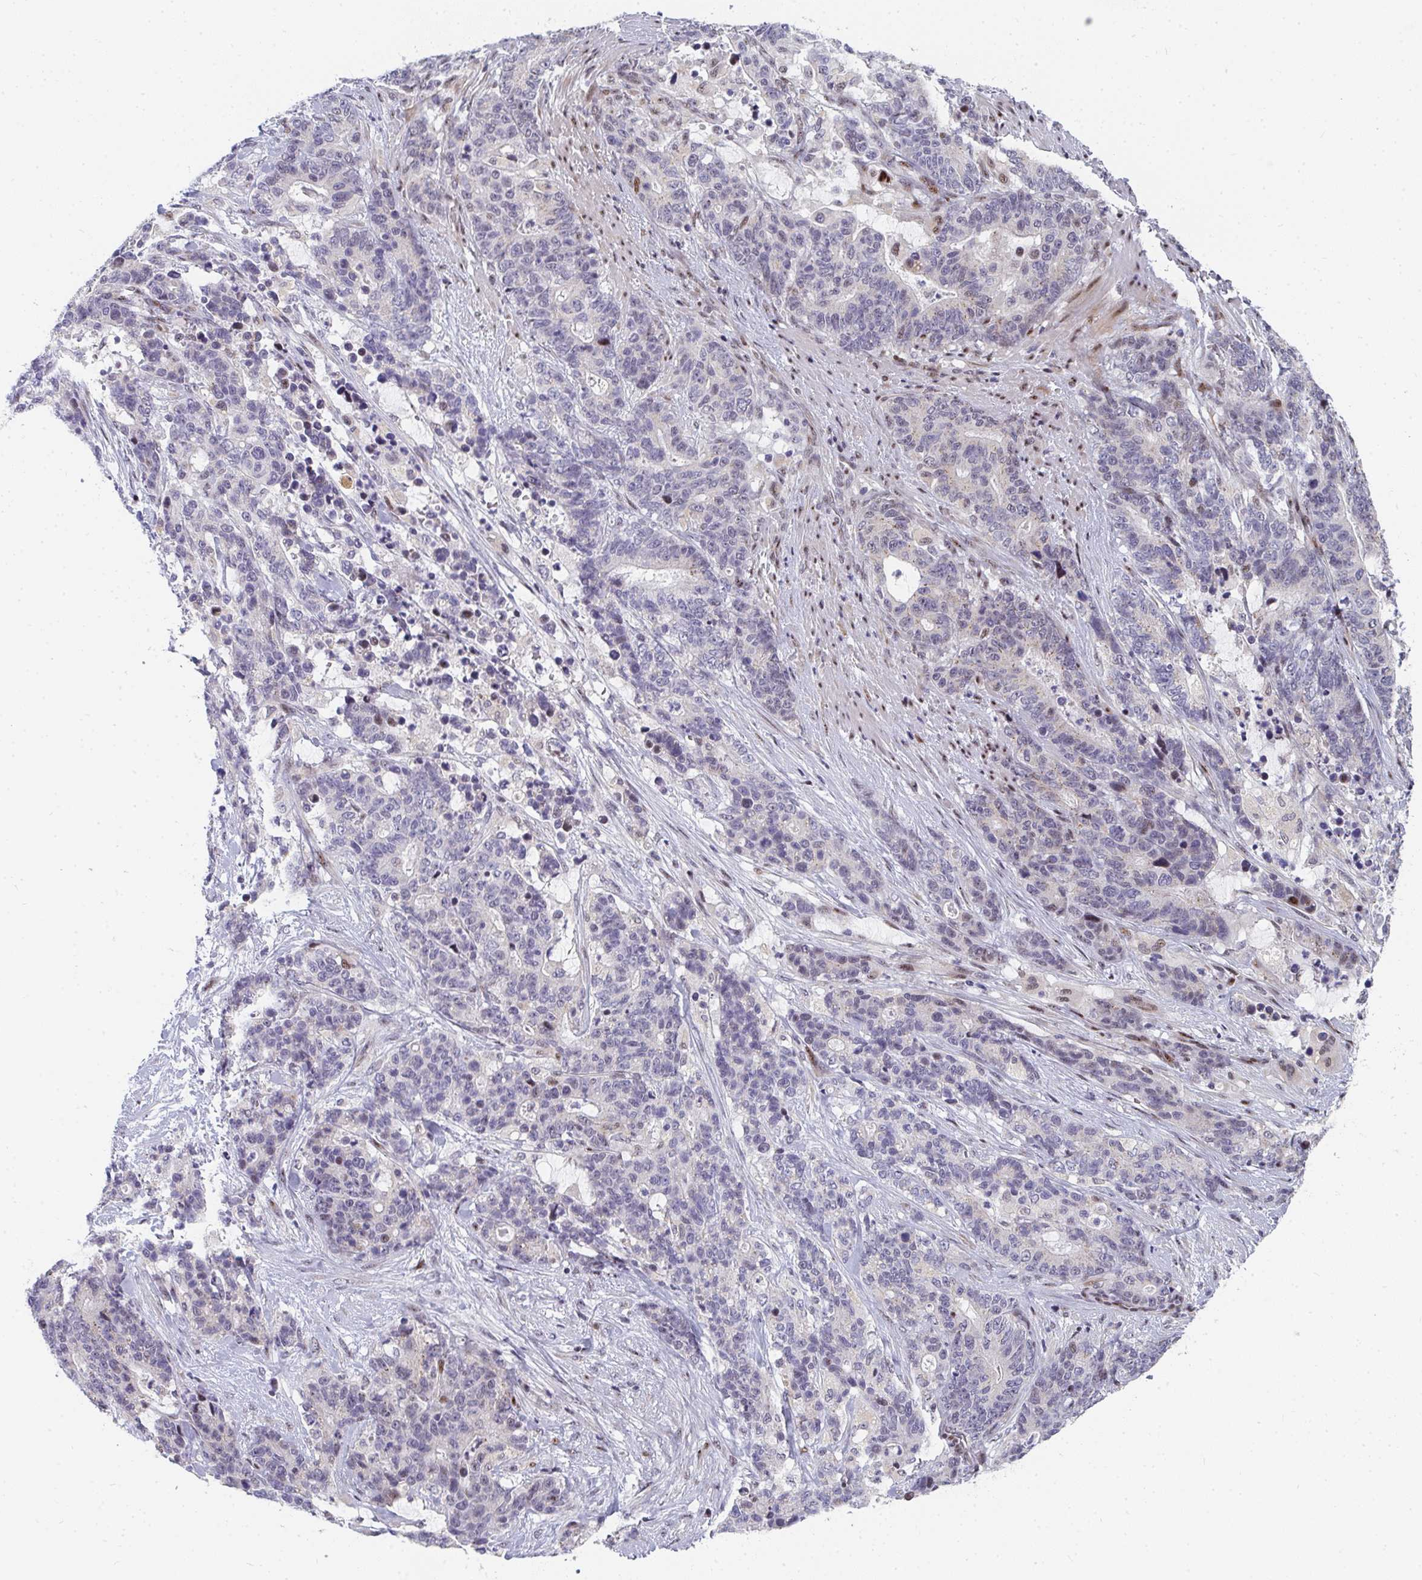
{"staining": {"intensity": "weak", "quantity": "<25%", "location": "cytoplasmic/membranous"}, "tissue": "stomach cancer", "cell_type": "Tumor cells", "image_type": "cancer", "snomed": [{"axis": "morphology", "description": "Normal tissue, NOS"}, {"axis": "morphology", "description": "Adenocarcinoma, NOS"}, {"axis": "topography", "description": "Stomach"}], "caption": "Immunohistochemistry (IHC) histopathology image of human stomach adenocarcinoma stained for a protein (brown), which exhibits no expression in tumor cells. The staining was performed using DAB (3,3'-diaminobenzidine) to visualize the protein expression in brown, while the nuclei were stained in blue with hematoxylin (Magnification: 20x).", "gene": "ZIC3", "patient": {"sex": "female", "age": 64}}